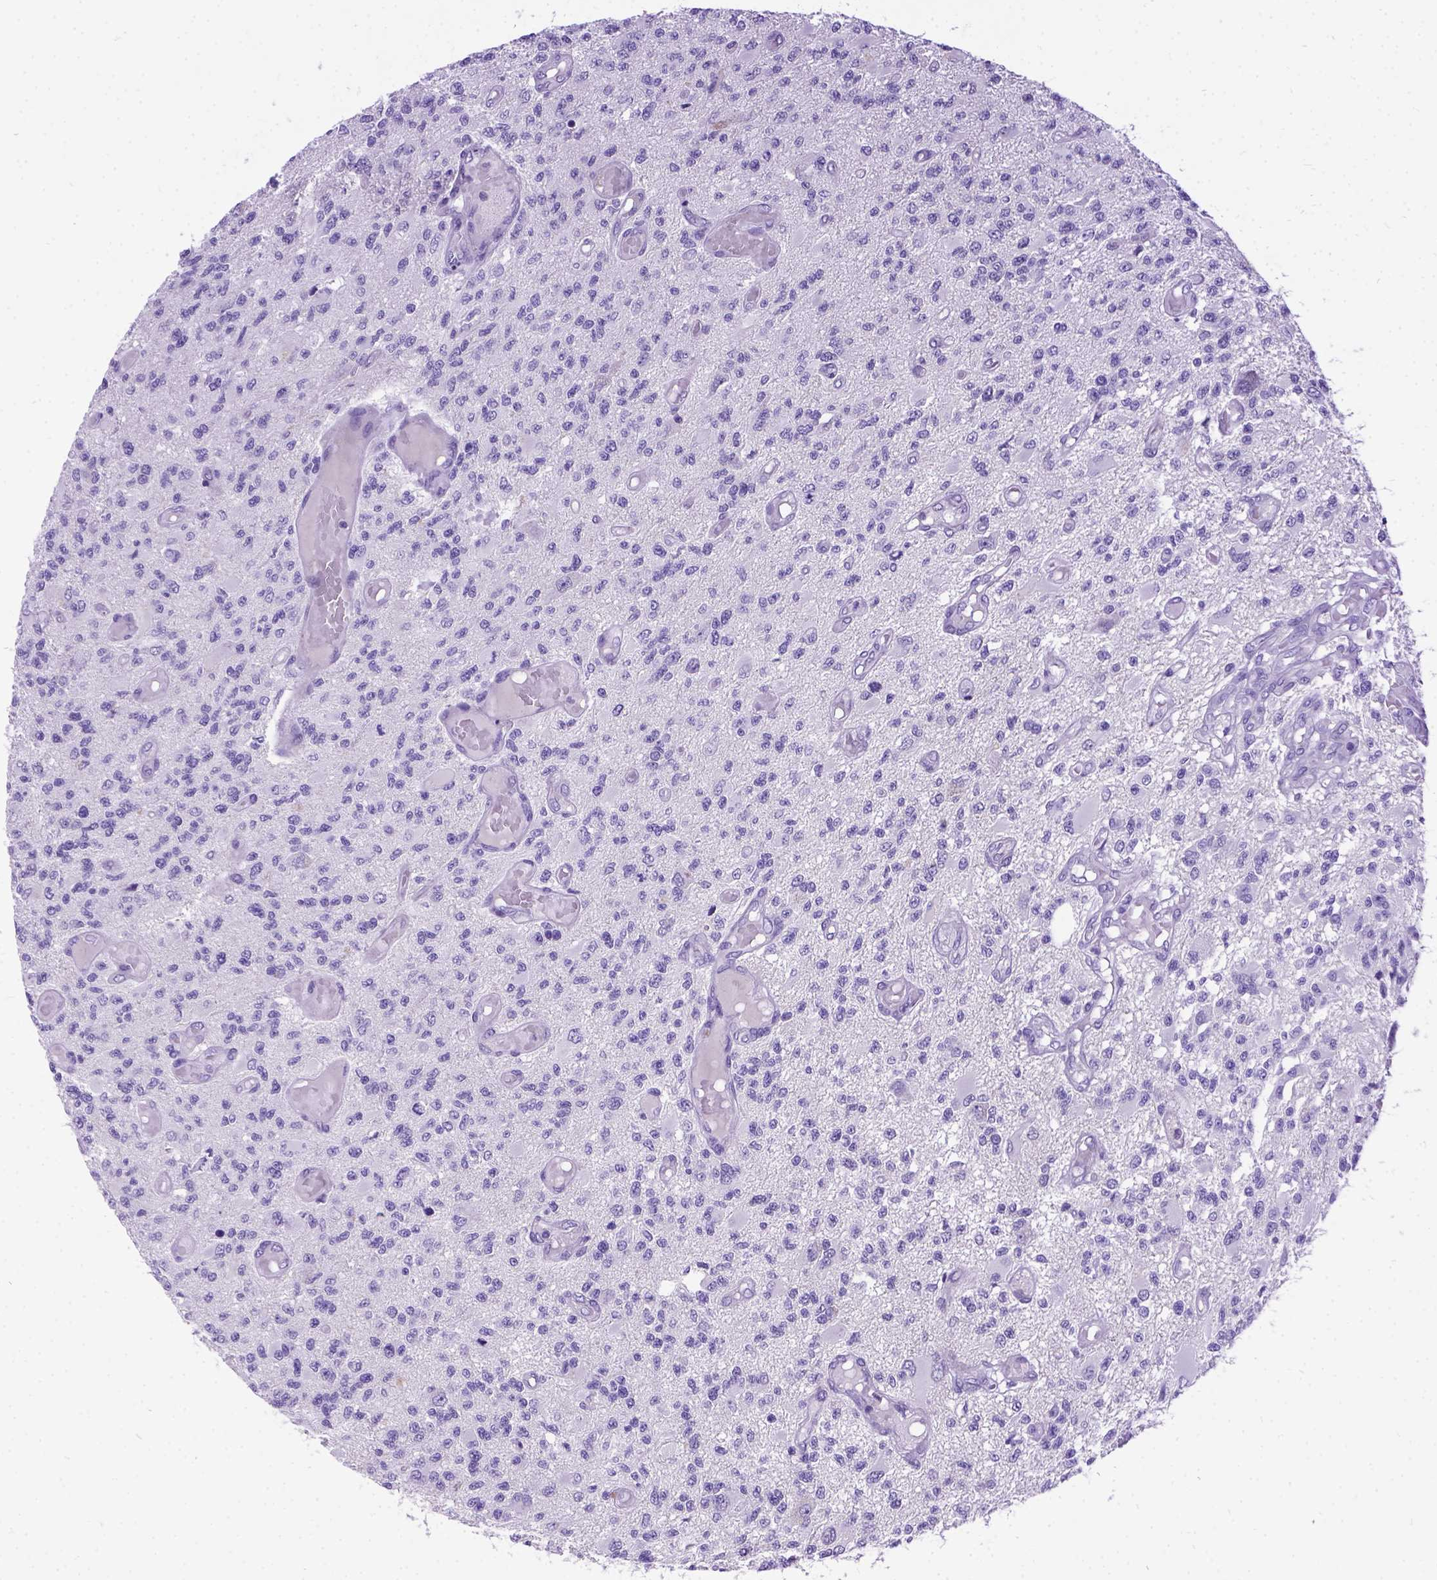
{"staining": {"intensity": "negative", "quantity": "none", "location": "none"}, "tissue": "glioma", "cell_type": "Tumor cells", "image_type": "cancer", "snomed": [{"axis": "morphology", "description": "Glioma, malignant, High grade"}, {"axis": "topography", "description": "Brain"}], "caption": "DAB (3,3'-diaminobenzidine) immunohistochemical staining of human glioma exhibits no significant staining in tumor cells.", "gene": "PRG2", "patient": {"sex": "female", "age": 63}}